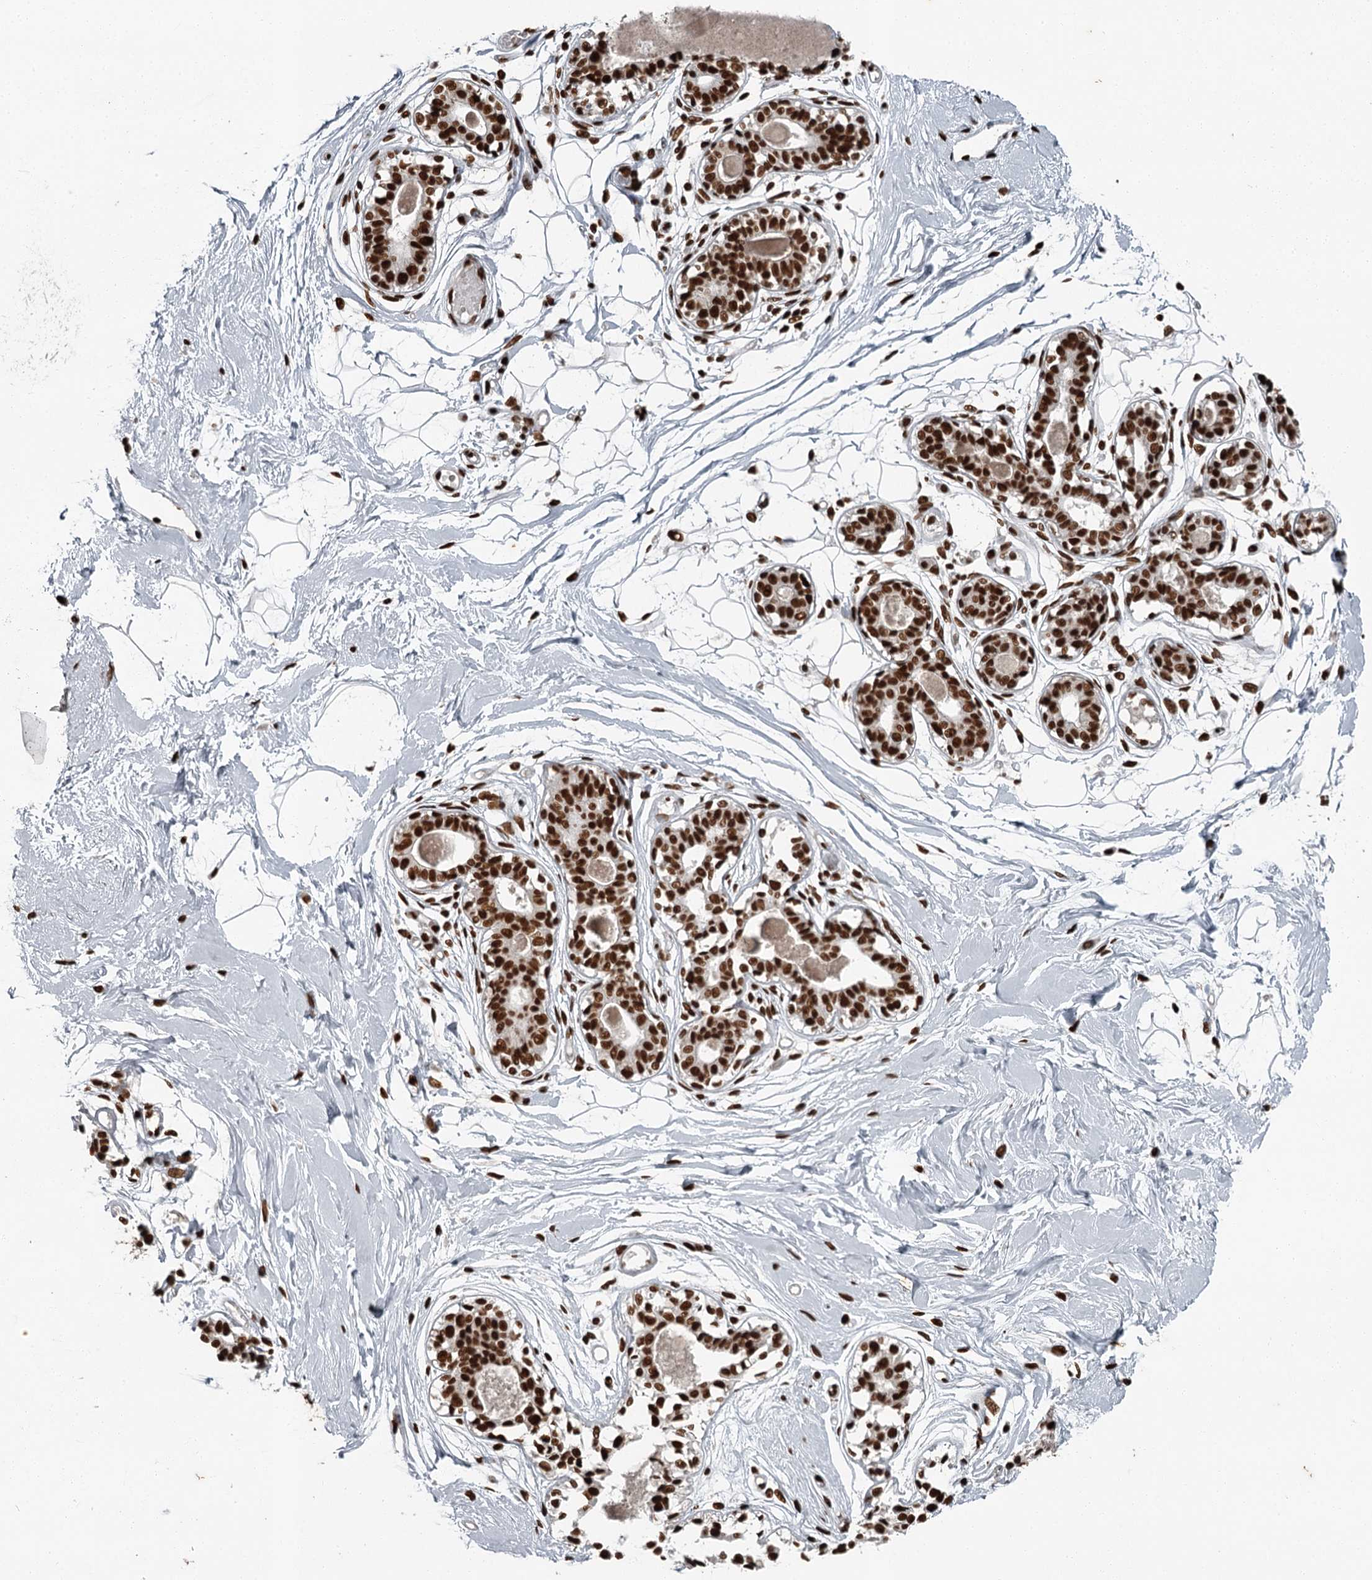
{"staining": {"intensity": "strong", "quantity": ">75%", "location": "nuclear"}, "tissue": "breast", "cell_type": "Adipocytes", "image_type": "normal", "snomed": [{"axis": "morphology", "description": "Normal tissue, NOS"}, {"axis": "topography", "description": "Breast"}], "caption": "Adipocytes exhibit high levels of strong nuclear positivity in approximately >75% of cells in unremarkable breast. (Stains: DAB in brown, nuclei in blue, Microscopy: brightfield microscopy at high magnification).", "gene": "RBBP7", "patient": {"sex": "female", "age": 45}}